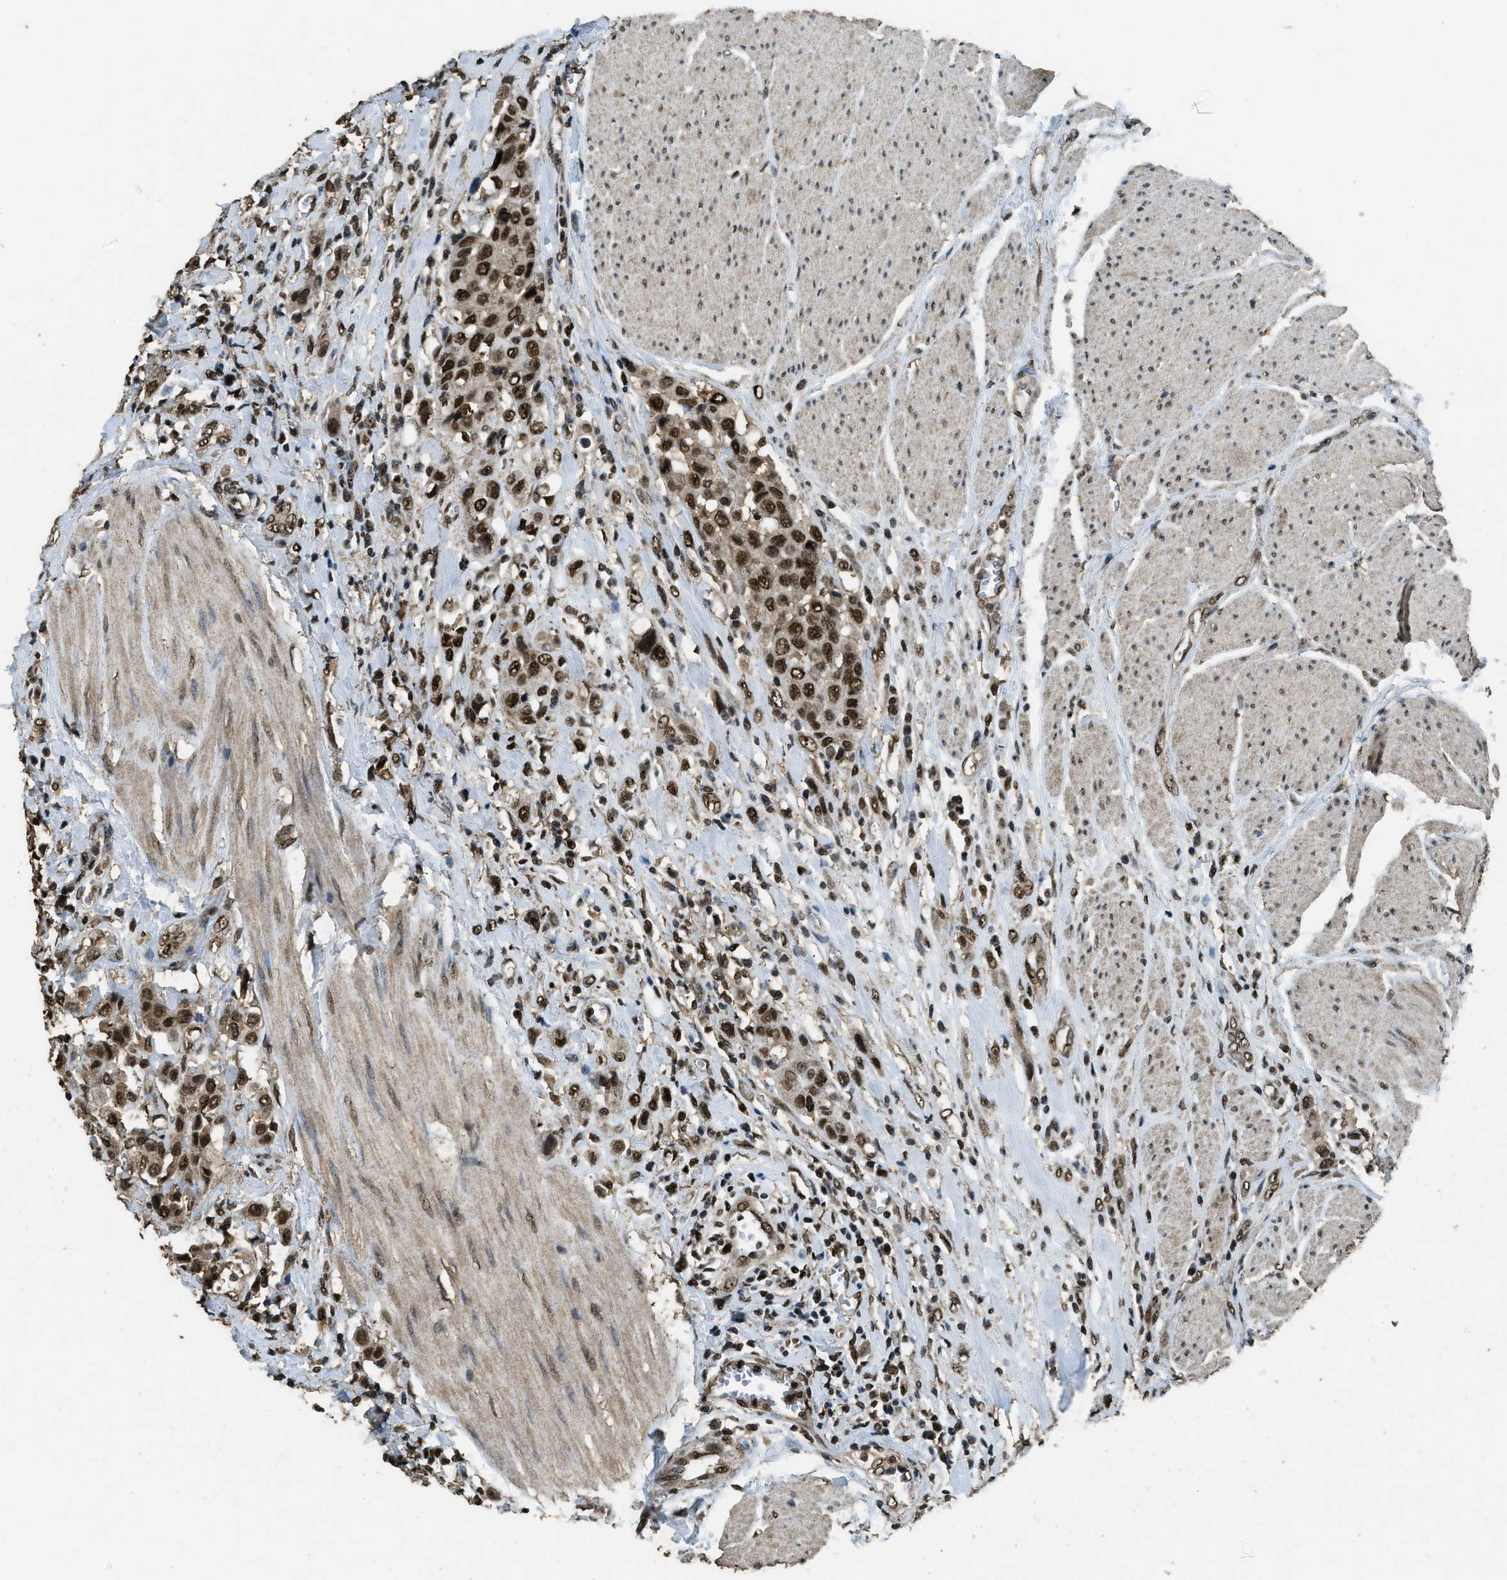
{"staining": {"intensity": "strong", "quantity": ">75%", "location": "nuclear"}, "tissue": "urothelial cancer", "cell_type": "Tumor cells", "image_type": "cancer", "snomed": [{"axis": "morphology", "description": "Urothelial carcinoma, High grade"}, {"axis": "topography", "description": "Urinary bladder"}], "caption": "Immunohistochemical staining of urothelial carcinoma (high-grade) exhibits strong nuclear protein expression in approximately >75% of tumor cells. The protein of interest is stained brown, and the nuclei are stained in blue (DAB (3,3'-diaminobenzidine) IHC with brightfield microscopy, high magnification).", "gene": "MYB", "patient": {"sex": "male", "age": 50}}